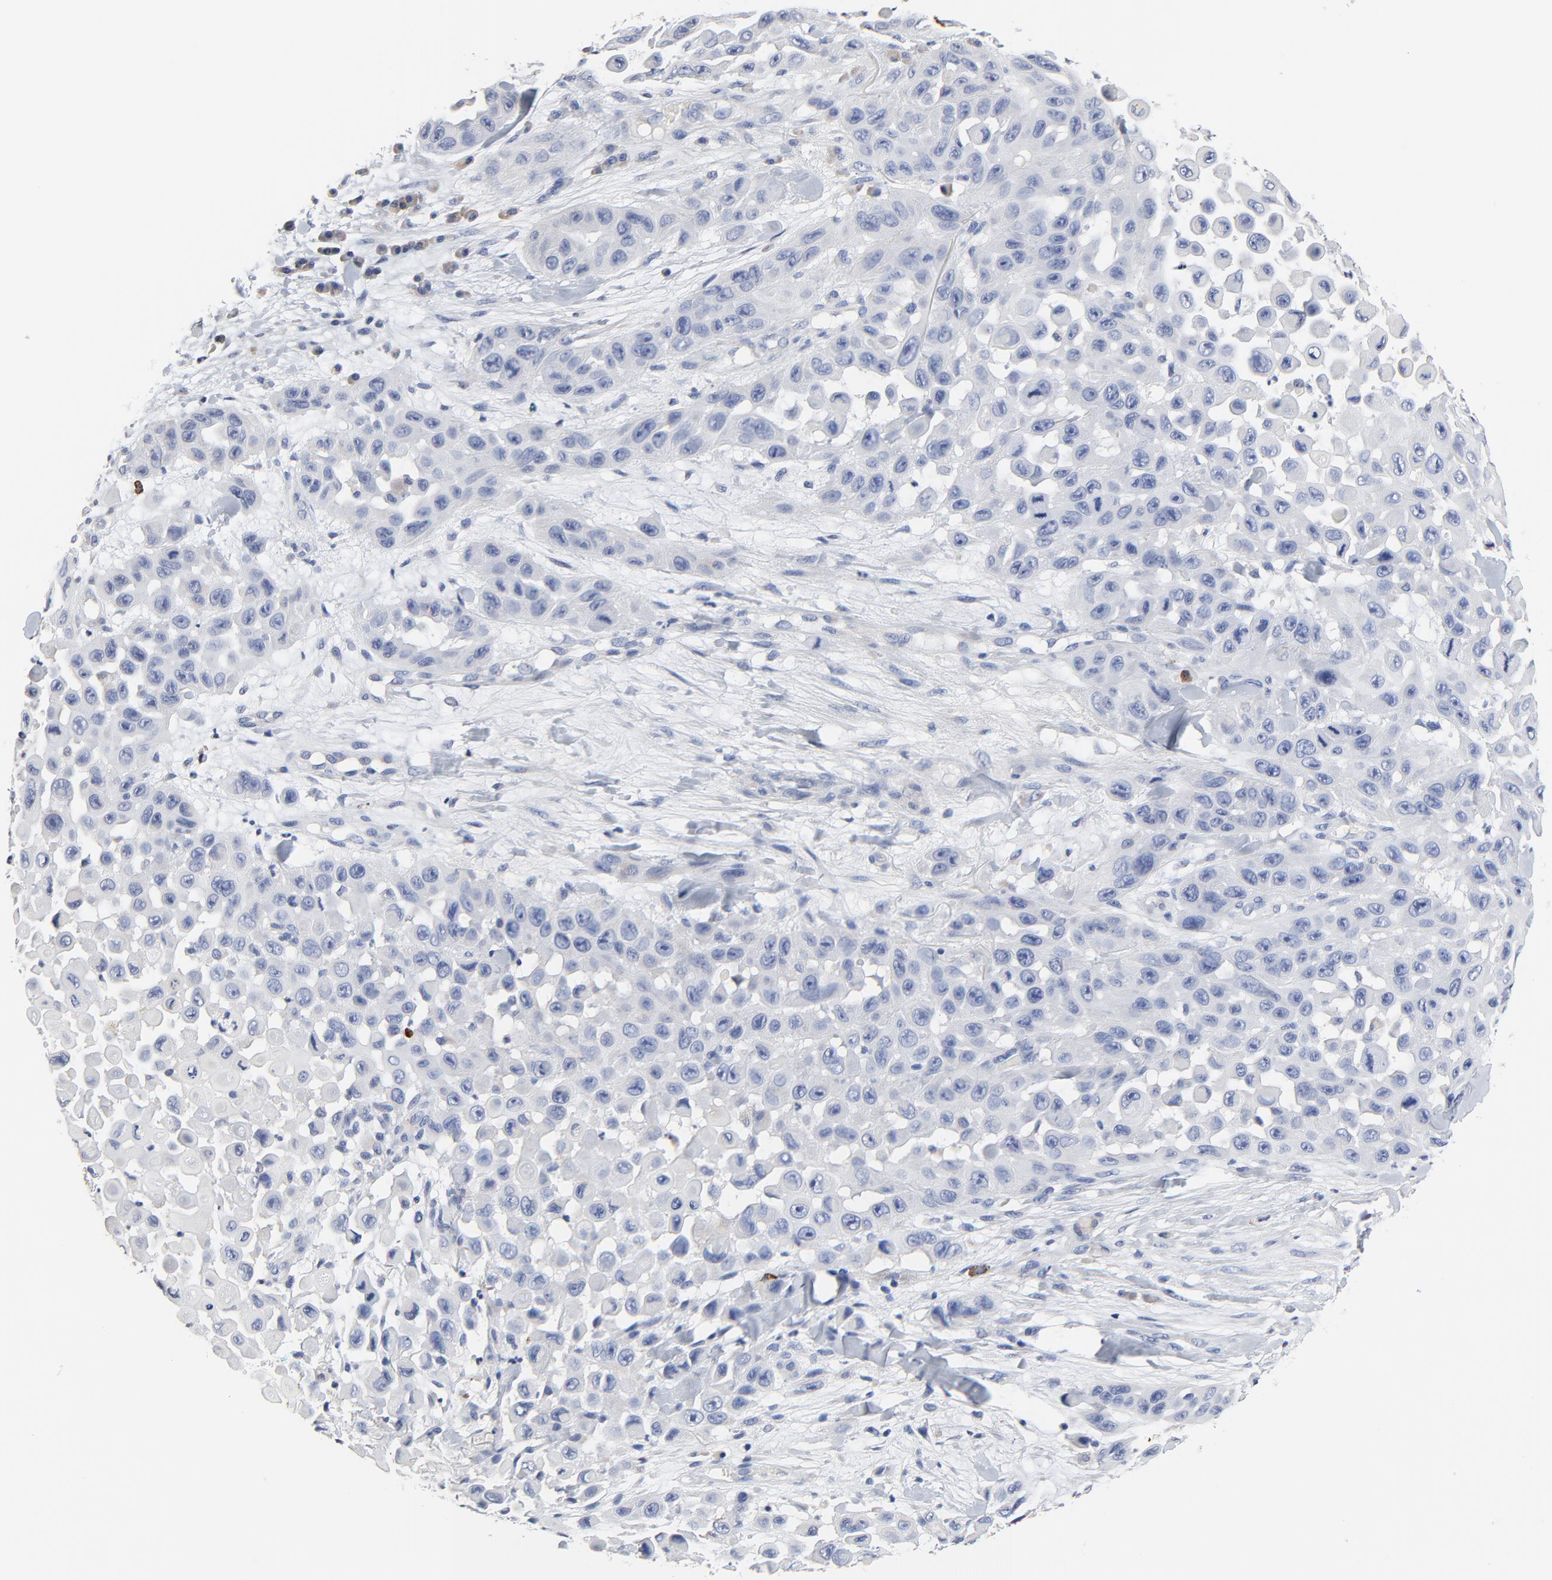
{"staining": {"intensity": "negative", "quantity": "none", "location": "none"}, "tissue": "skin cancer", "cell_type": "Tumor cells", "image_type": "cancer", "snomed": [{"axis": "morphology", "description": "Squamous cell carcinoma, NOS"}, {"axis": "topography", "description": "Skin"}], "caption": "An IHC micrograph of skin squamous cell carcinoma is shown. There is no staining in tumor cells of skin squamous cell carcinoma. (DAB (3,3'-diaminobenzidine) immunohistochemistry visualized using brightfield microscopy, high magnification).", "gene": "FBXL5", "patient": {"sex": "male", "age": 81}}